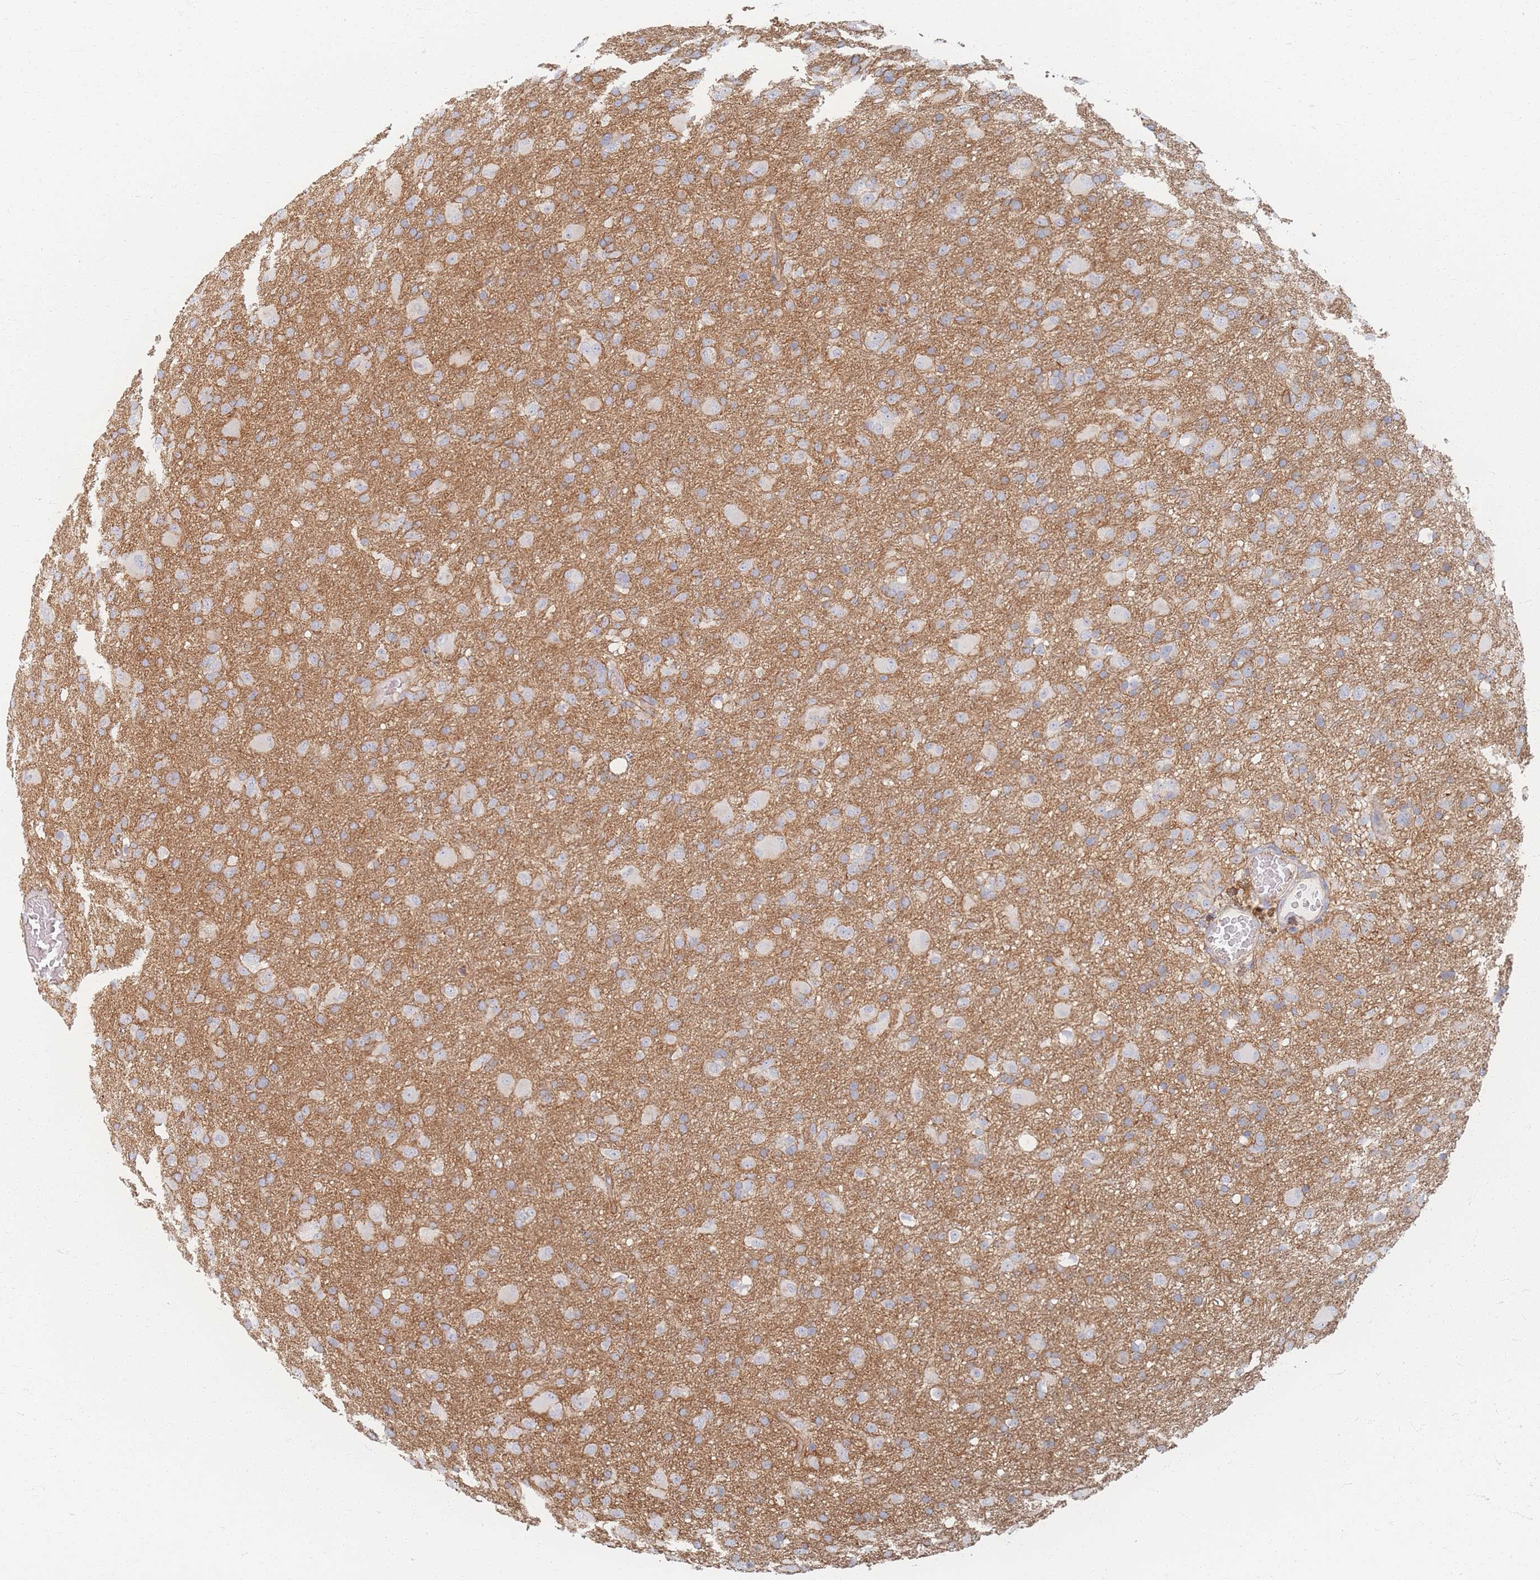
{"staining": {"intensity": "negative", "quantity": "none", "location": "none"}, "tissue": "glioma", "cell_type": "Tumor cells", "image_type": "cancer", "snomed": [{"axis": "morphology", "description": "Glioma, malignant, Low grade"}, {"axis": "topography", "description": "Brain"}], "caption": "This is an IHC image of human malignant low-grade glioma. There is no staining in tumor cells.", "gene": "GNB1", "patient": {"sex": "male", "age": 65}}